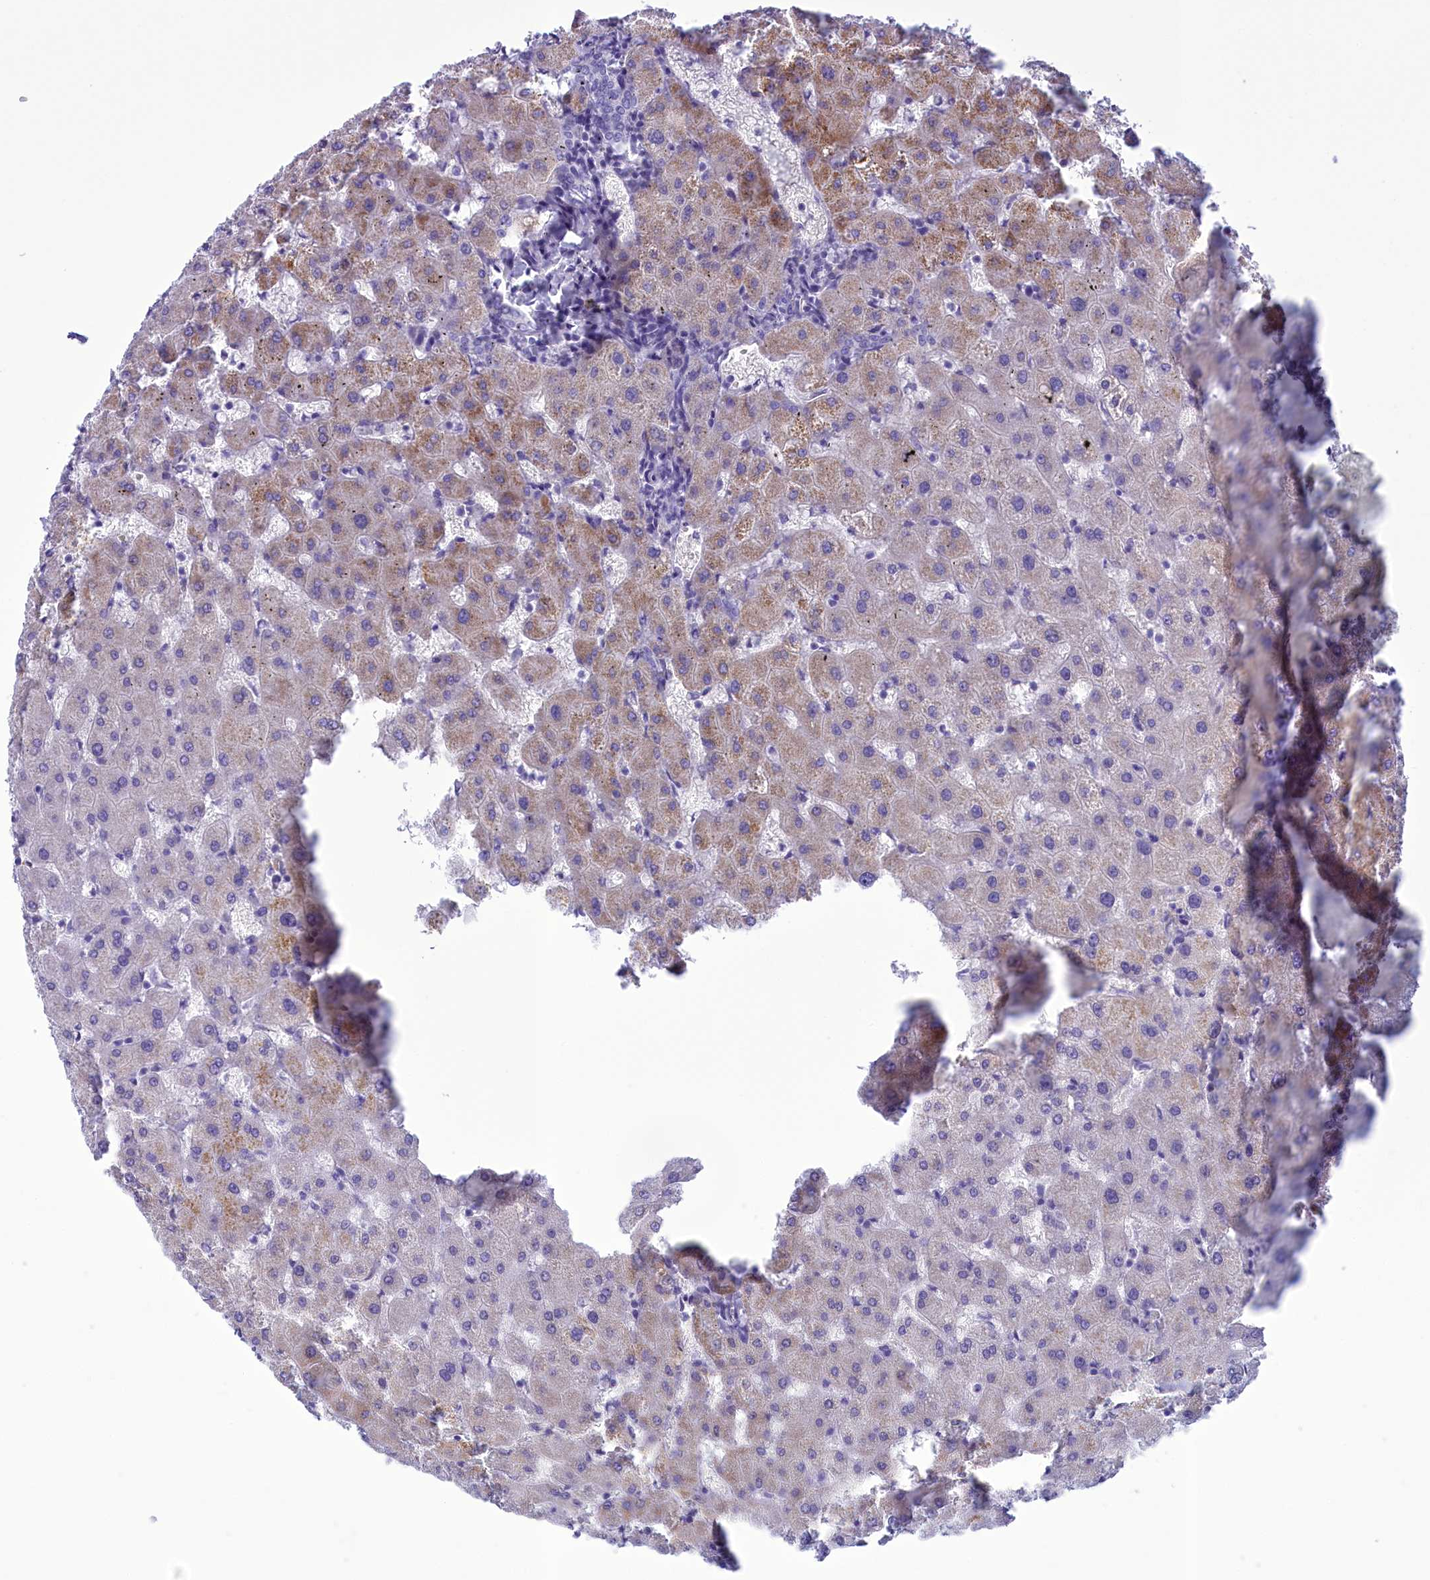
{"staining": {"intensity": "negative", "quantity": "none", "location": "none"}, "tissue": "liver", "cell_type": "Cholangiocytes", "image_type": "normal", "snomed": [{"axis": "morphology", "description": "Normal tissue, NOS"}, {"axis": "topography", "description": "Liver"}], "caption": "Photomicrograph shows no protein positivity in cholangiocytes of benign liver.", "gene": "BRI3", "patient": {"sex": "female", "age": 63}}